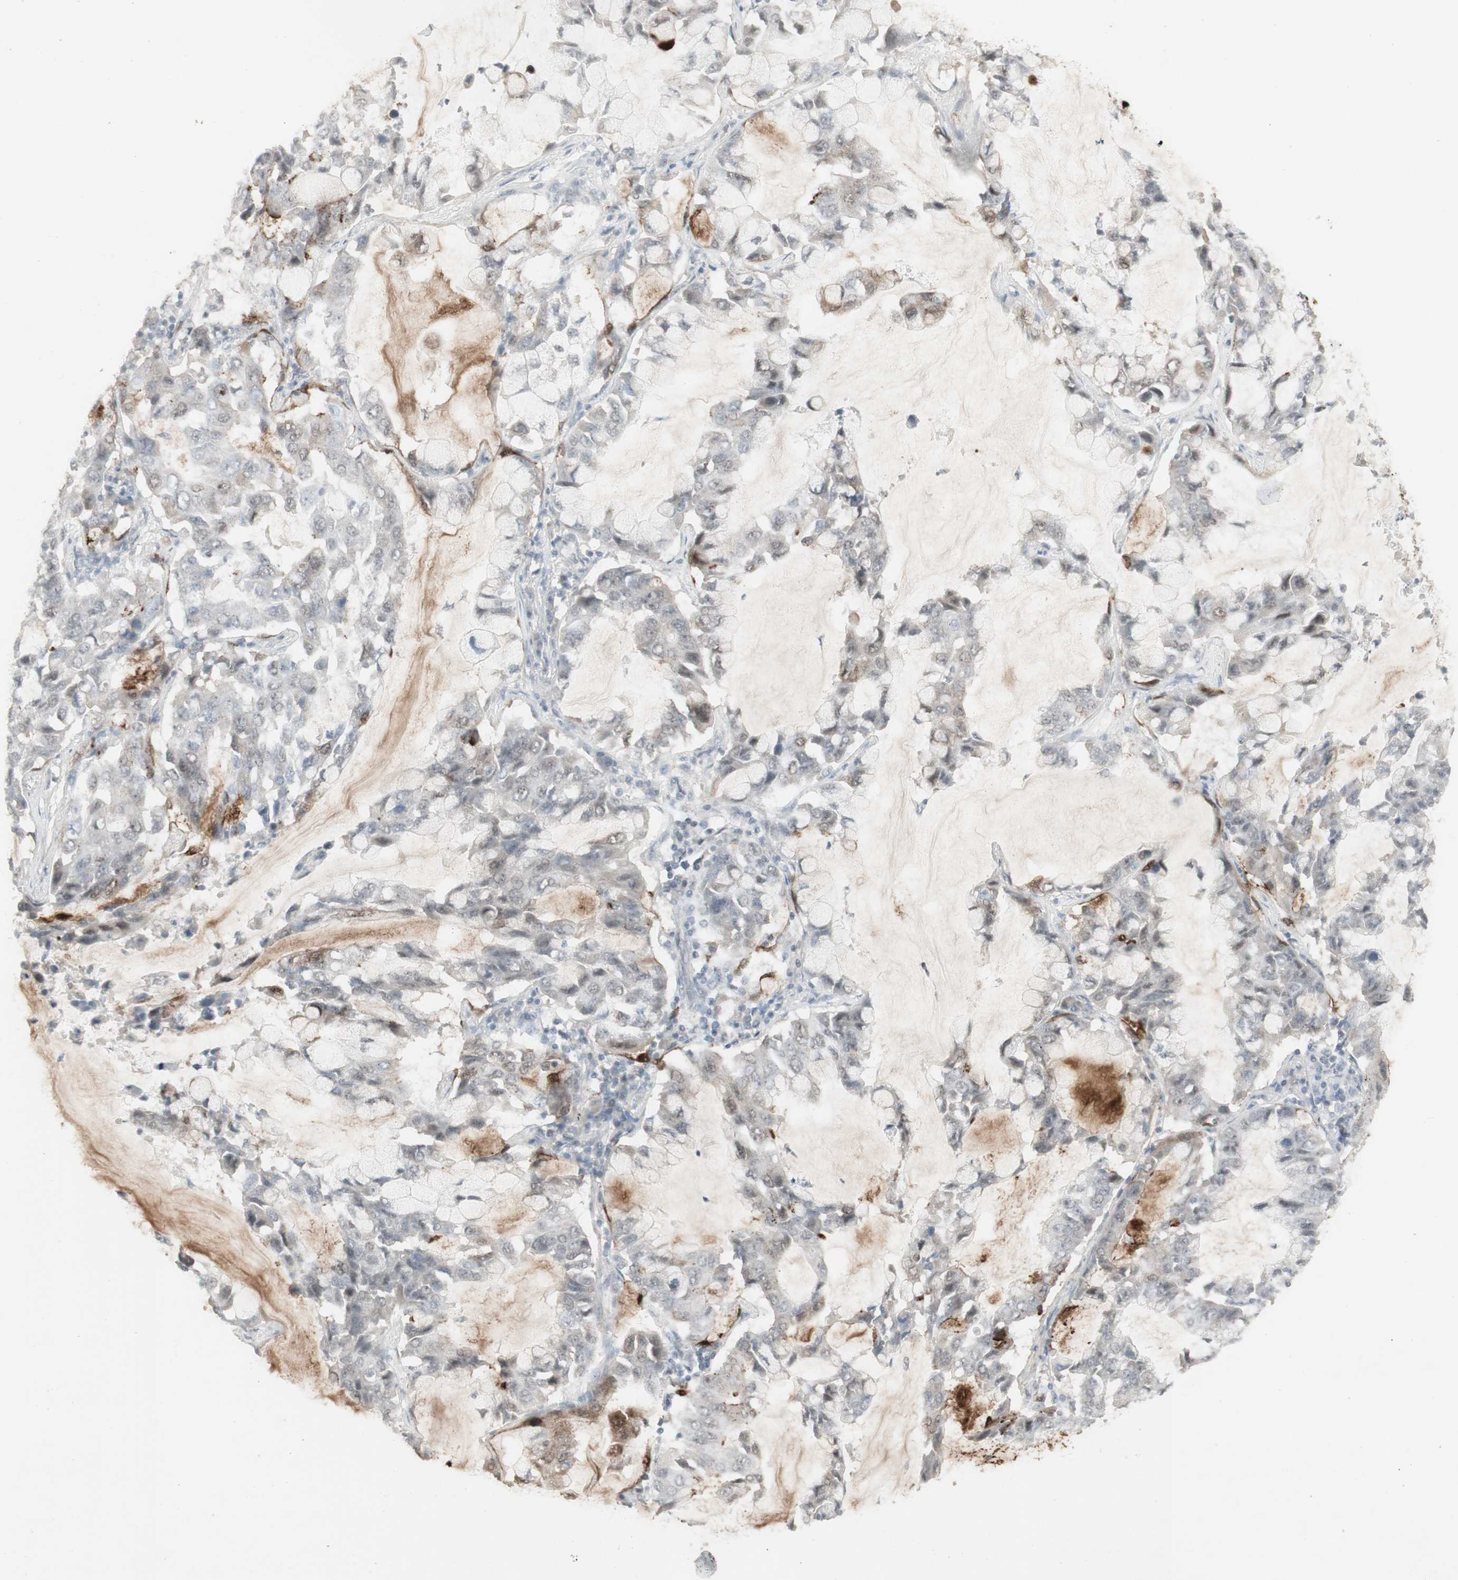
{"staining": {"intensity": "moderate", "quantity": "<25%", "location": "cytoplasmic/membranous"}, "tissue": "lung cancer", "cell_type": "Tumor cells", "image_type": "cancer", "snomed": [{"axis": "morphology", "description": "Adenocarcinoma, NOS"}, {"axis": "topography", "description": "Lung"}], "caption": "High-magnification brightfield microscopy of lung adenocarcinoma stained with DAB (brown) and counterstained with hematoxylin (blue). tumor cells exhibit moderate cytoplasmic/membranous positivity is present in about<25% of cells.", "gene": "C1orf116", "patient": {"sex": "male", "age": 64}}